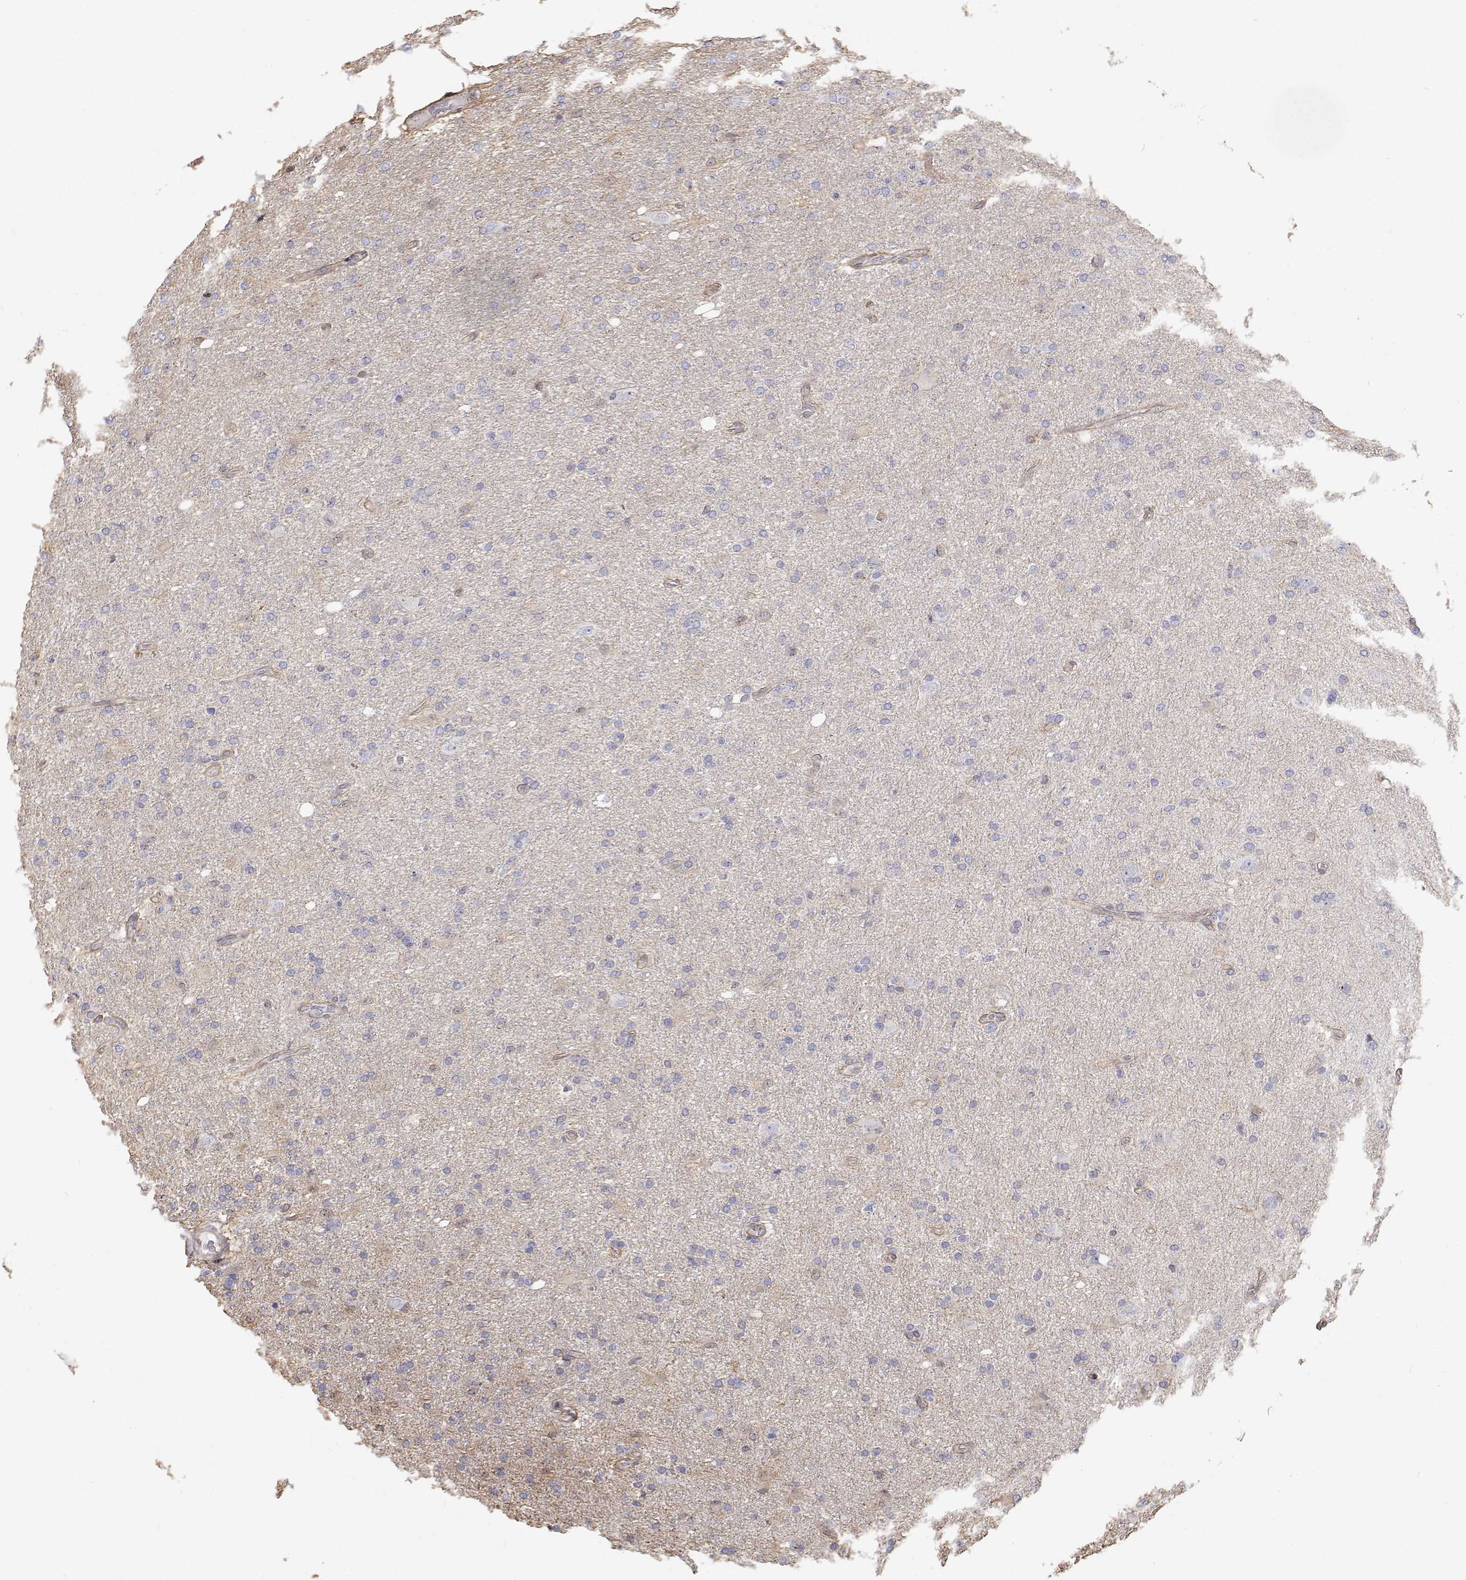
{"staining": {"intensity": "negative", "quantity": "none", "location": "none"}, "tissue": "glioma", "cell_type": "Tumor cells", "image_type": "cancer", "snomed": [{"axis": "morphology", "description": "Glioma, malignant, High grade"}, {"axis": "topography", "description": "Cerebral cortex"}], "caption": "Glioma was stained to show a protein in brown. There is no significant staining in tumor cells.", "gene": "GSDMA", "patient": {"sex": "male", "age": 70}}